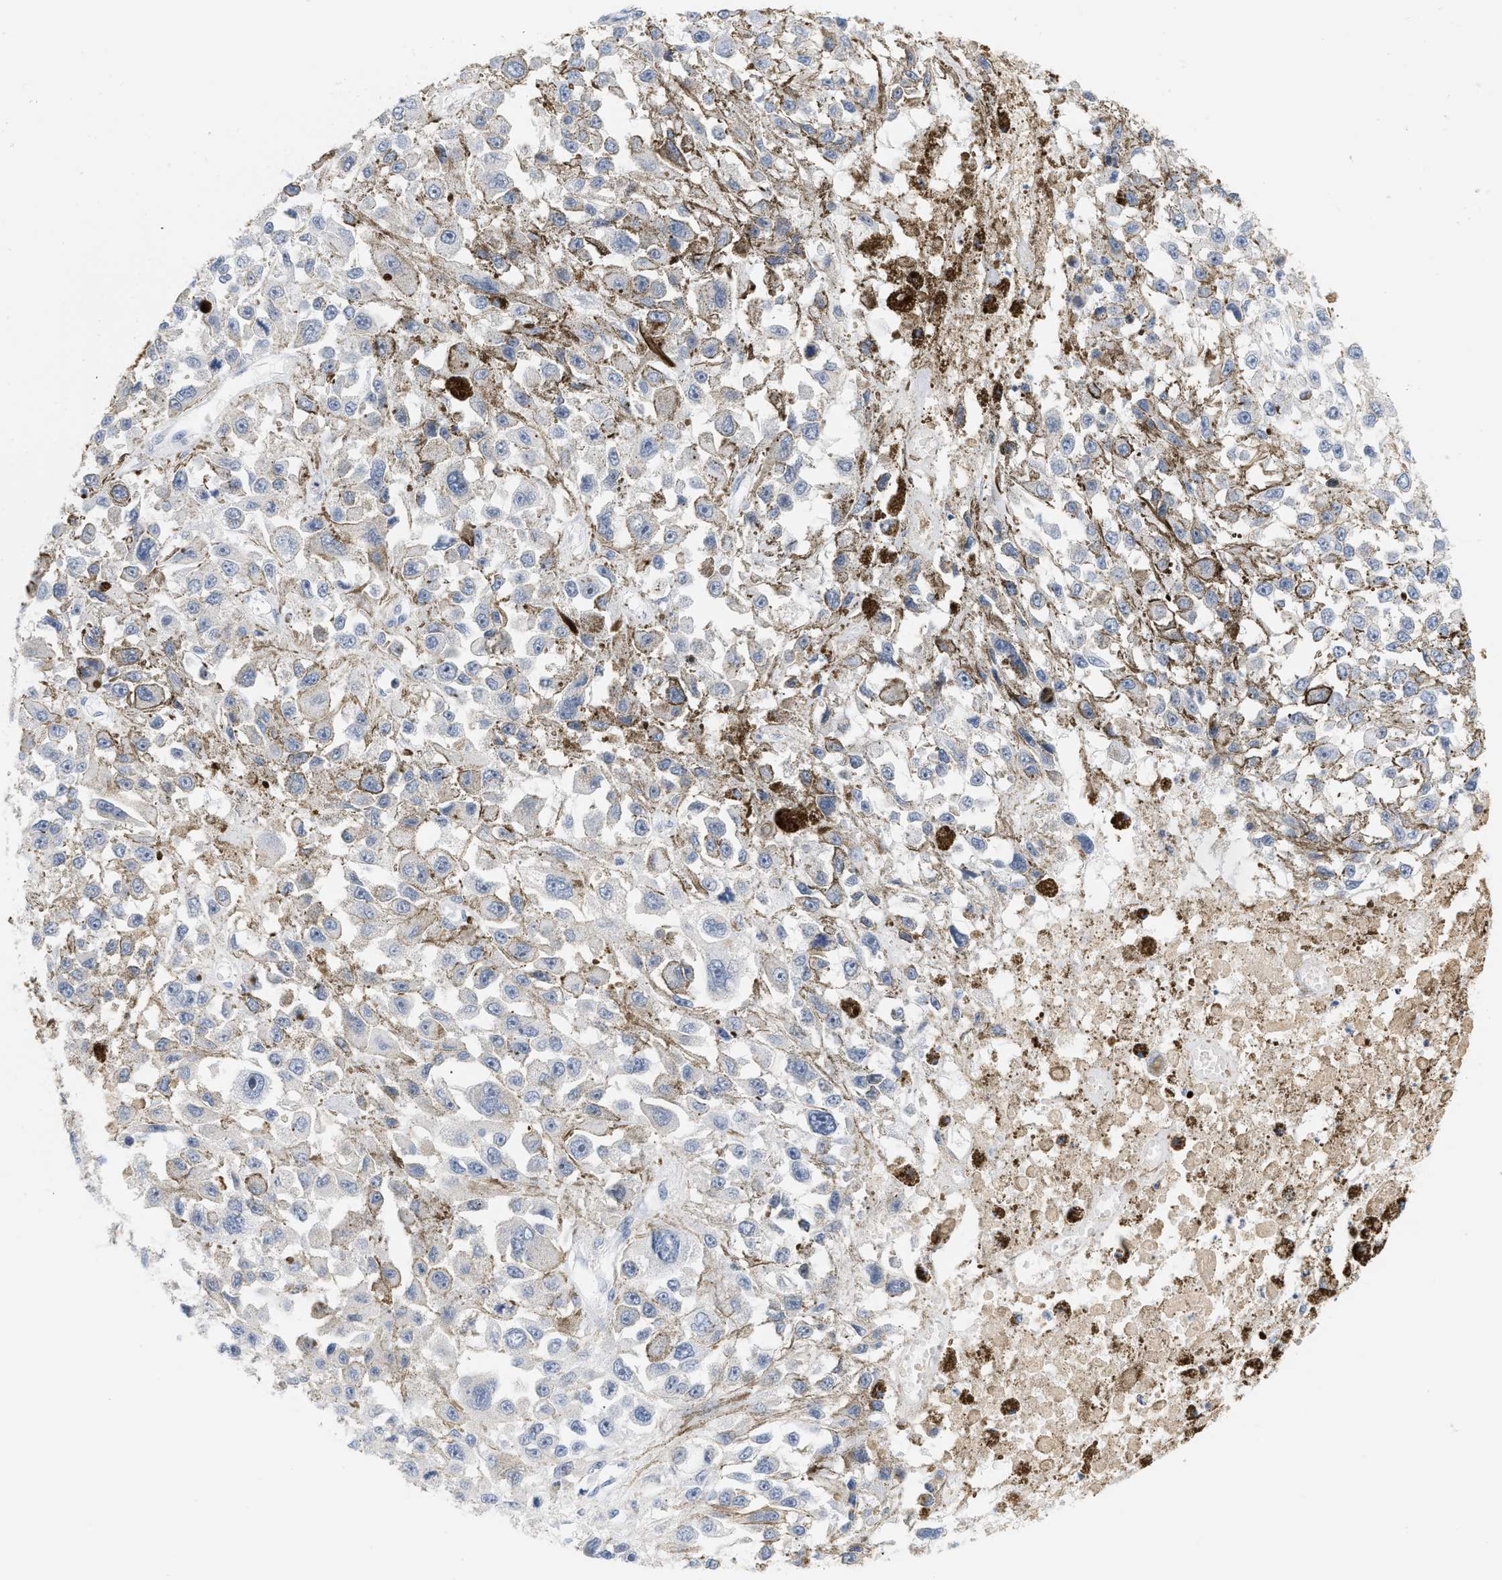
{"staining": {"intensity": "negative", "quantity": "none", "location": "none"}, "tissue": "melanoma", "cell_type": "Tumor cells", "image_type": "cancer", "snomed": [{"axis": "morphology", "description": "Malignant melanoma, Metastatic site"}, {"axis": "topography", "description": "Lymph node"}], "caption": "Tumor cells show no significant protein staining in melanoma.", "gene": "CFH", "patient": {"sex": "male", "age": 59}}